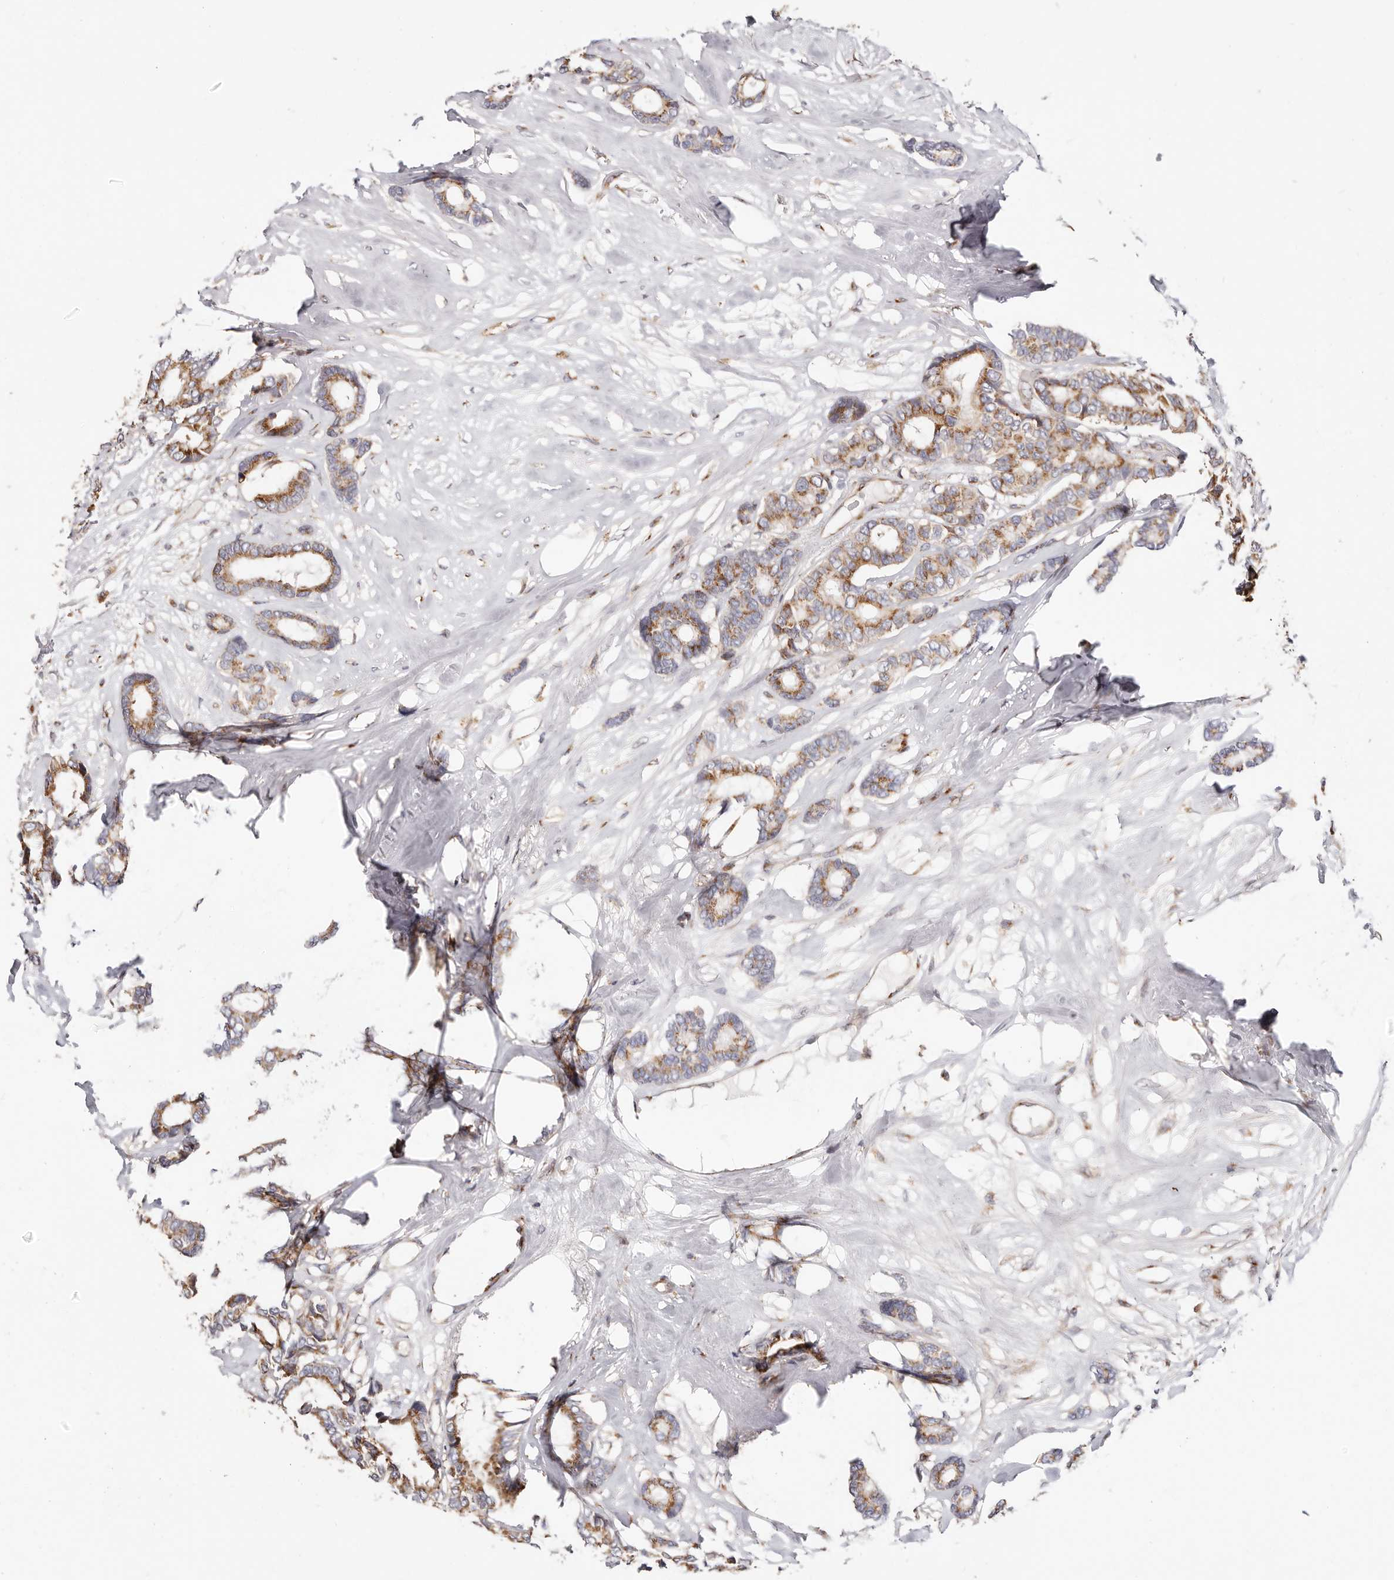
{"staining": {"intensity": "moderate", "quantity": ">75%", "location": "cytoplasmic/membranous"}, "tissue": "breast cancer", "cell_type": "Tumor cells", "image_type": "cancer", "snomed": [{"axis": "morphology", "description": "Duct carcinoma"}, {"axis": "topography", "description": "Breast"}], "caption": "Intraductal carcinoma (breast) stained with immunohistochemistry reveals moderate cytoplasmic/membranous expression in approximately >75% of tumor cells.", "gene": "MAPK6", "patient": {"sex": "female", "age": 87}}